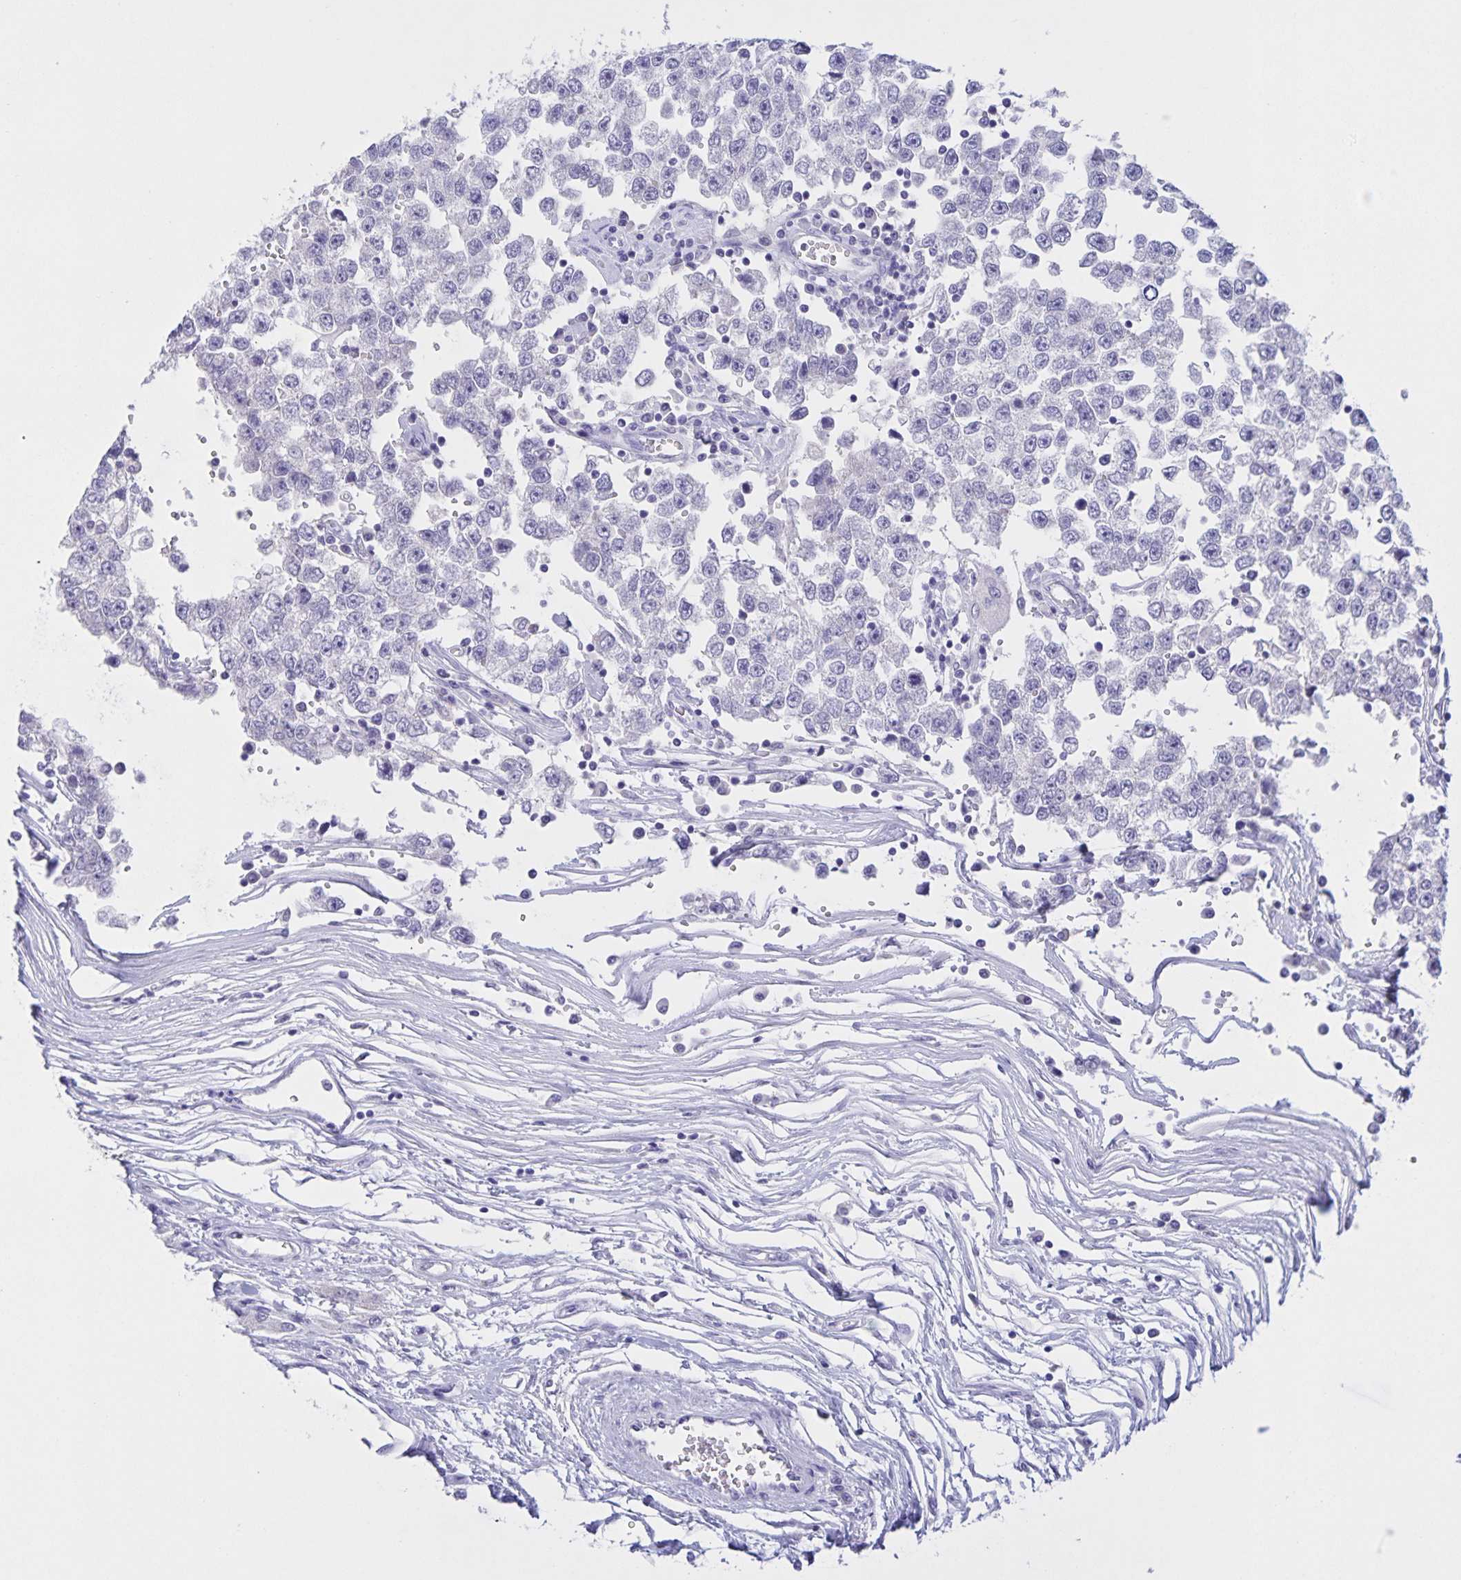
{"staining": {"intensity": "negative", "quantity": "none", "location": "none"}, "tissue": "testis cancer", "cell_type": "Tumor cells", "image_type": "cancer", "snomed": [{"axis": "morphology", "description": "Seminoma, NOS"}, {"axis": "topography", "description": "Testis"}], "caption": "Immunohistochemistry (IHC) image of testis seminoma stained for a protein (brown), which demonstrates no expression in tumor cells.", "gene": "DMGDH", "patient": {"sex": "male", "age": 34}}